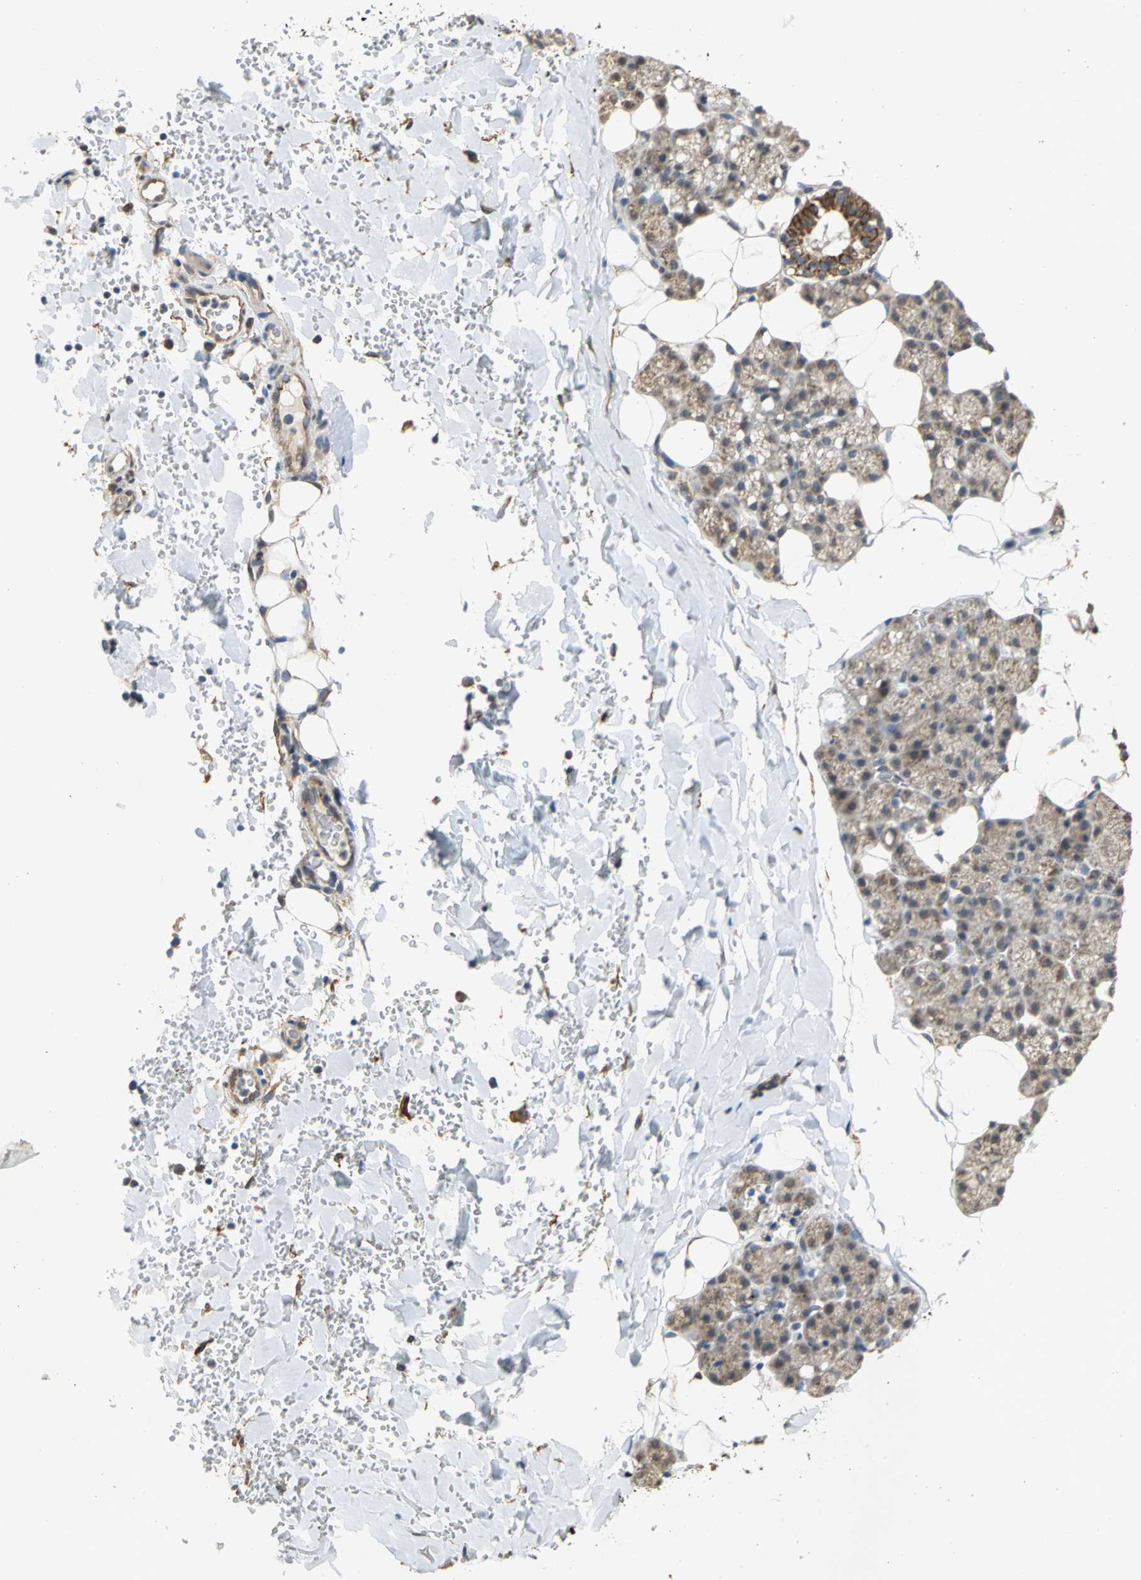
{"staining": {"intensity": "moderate", "quantity": "25%-75%", "location": "cytoplasmic/membranous"}, "tissue": "salivary gland", "cell_type": "Glandular cells", "image_type": "normal", "snomed": [{"axis": "morphology", "description": "Normal tissue, NOS"}, {"axis": "topography", "description": "Lymph node"}, {"axis": "topography", "description": "Salivary gland"}], "caption": "Immunohistochemical staining of benign human salivary gland demonstrates moderate cytoplasmic/membranous protein positivity in about 25%-75% of glandular cells.", "gene": "NDUFB5", "patient": {"sex": "male", "age": 8}}